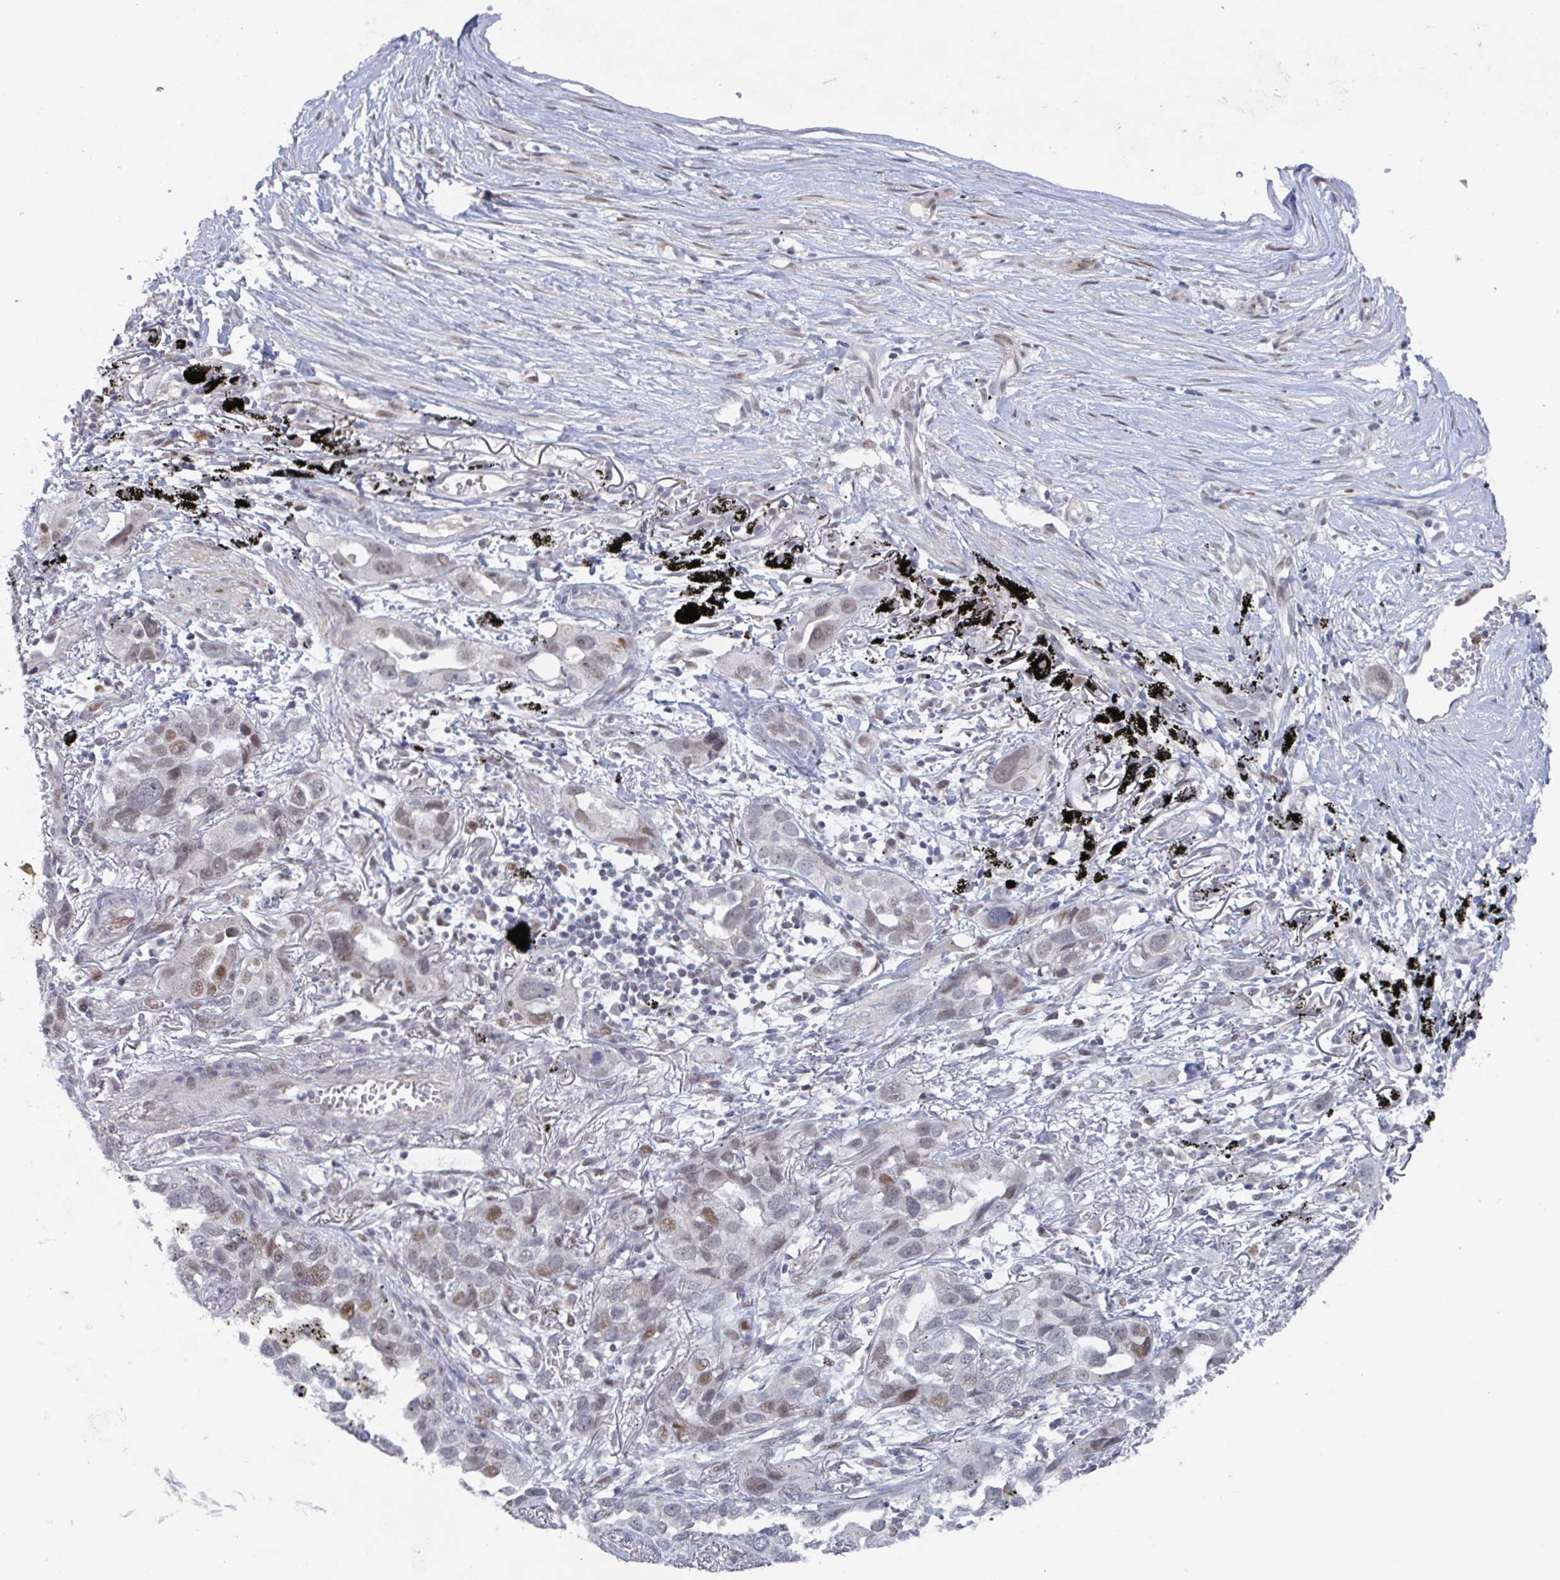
{"staining": {"intensity": "moderate", "quantity": "25%-75%", "location": "nuclear"}, "tissue": "lung cancer", "cell_type": "Tumor cells", "image_type": "cancer", "snomed": [{"axis": "morphology", "description": "Adenocarcinoma, NOS"}, {"axis": "topography", "description": "Lung"}], "caption": "Adenocarcinoma (lung) tissue demonstrates moderate nuclear expression in about 25%-75% of tumor cells, visualized by immunohistochemistry.", "gene": "RNF212", "patient": {"sex": "male", "age": 67}}